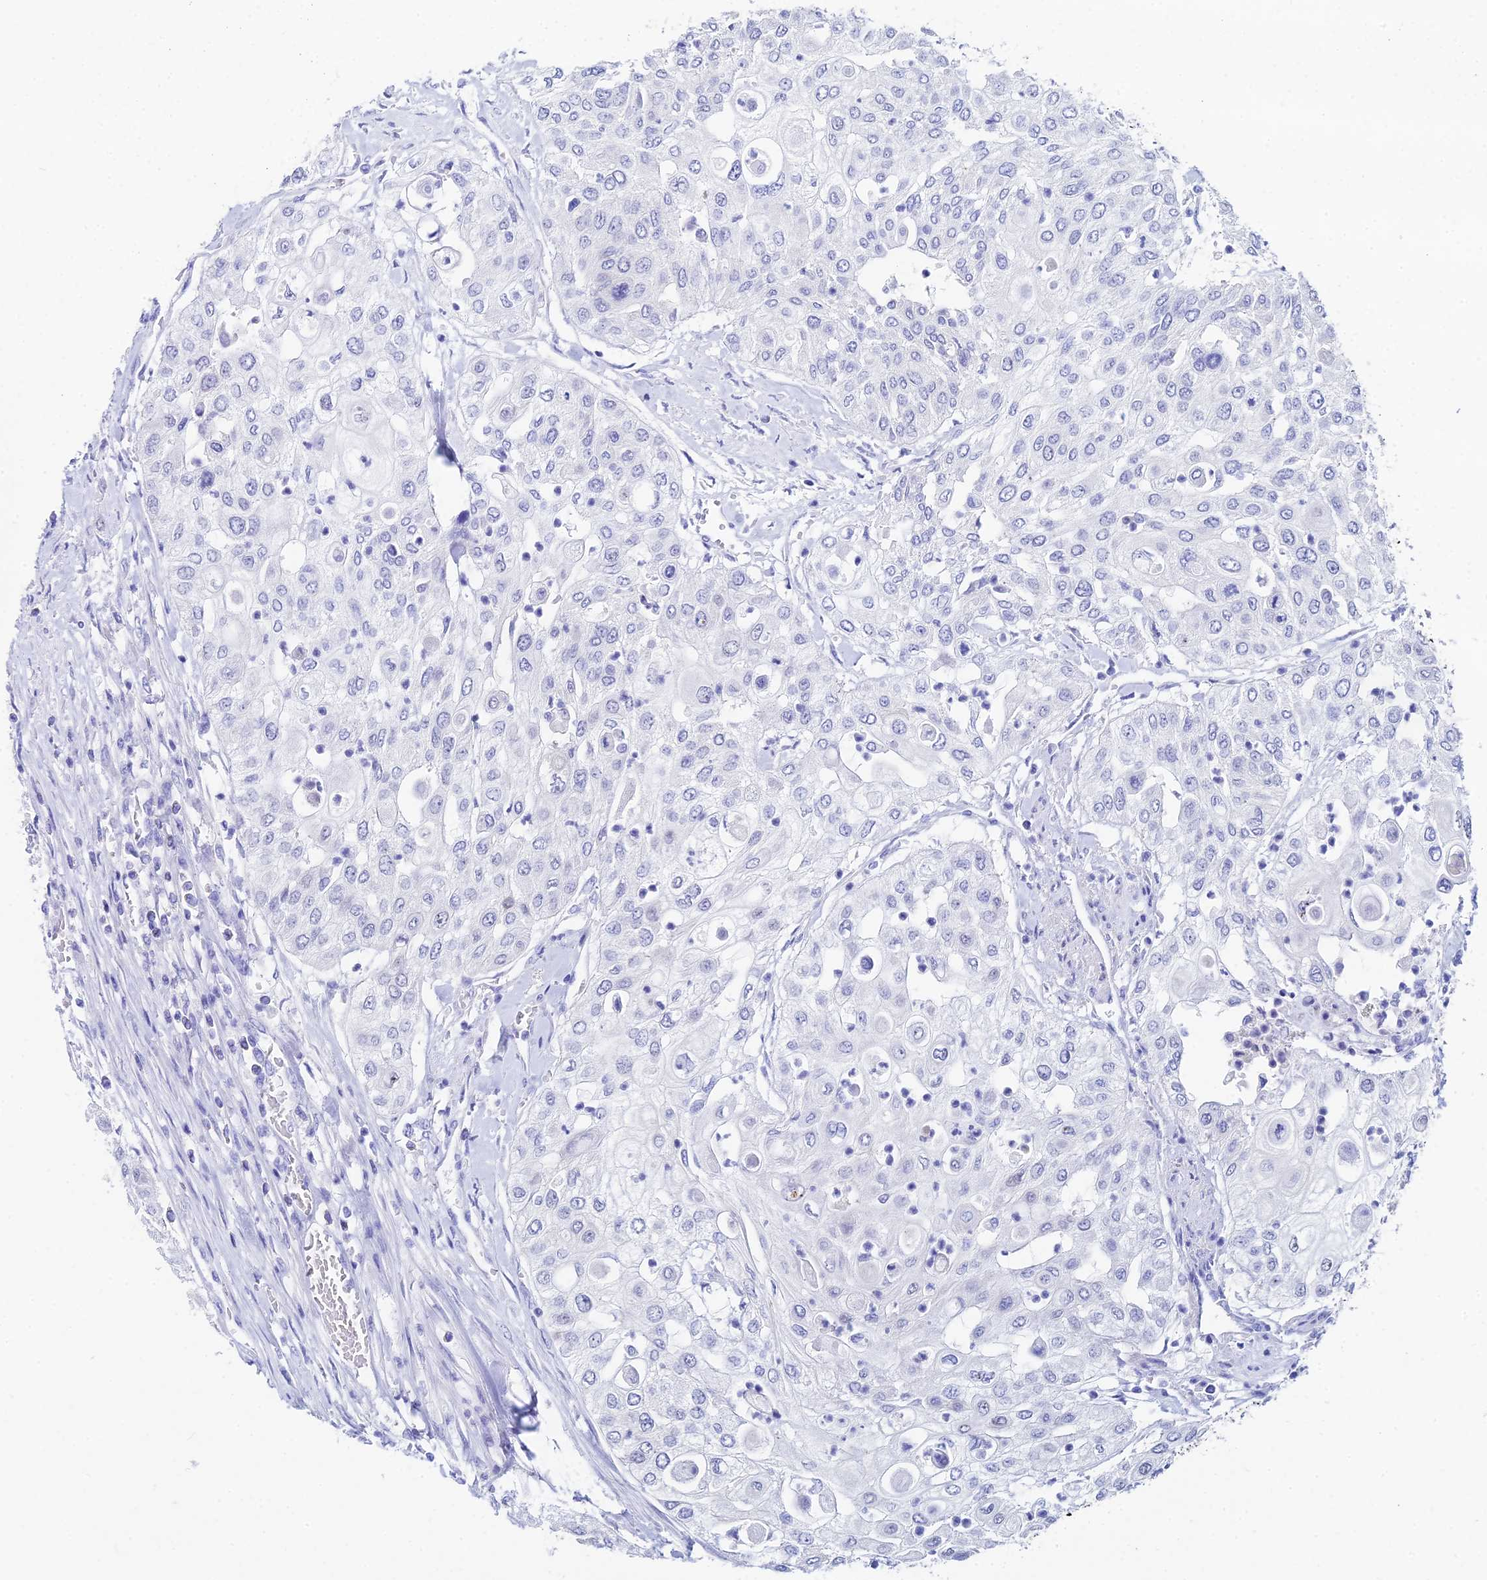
{"staining": {"intensity": "negative", "quantity": "none", "location": "none"}, "tissue": "urothelial cancer", "cell_type": "Tumor cells", "image_type": "cancer", "snomed": [{"axis": "morphology", "description": "Urothelial carcinoma, High grade"}, {"axis": "topography", "description": "Urinary bladder"}], "caption": "High power microscopy image of an immunohistochemistry (IHC) micrograph of high-grade urothelial carcinoma, revealing no significant expression in tumor cells.", "gene": "HSPA1L", "patient": {"sex": "female", "age": 79}}